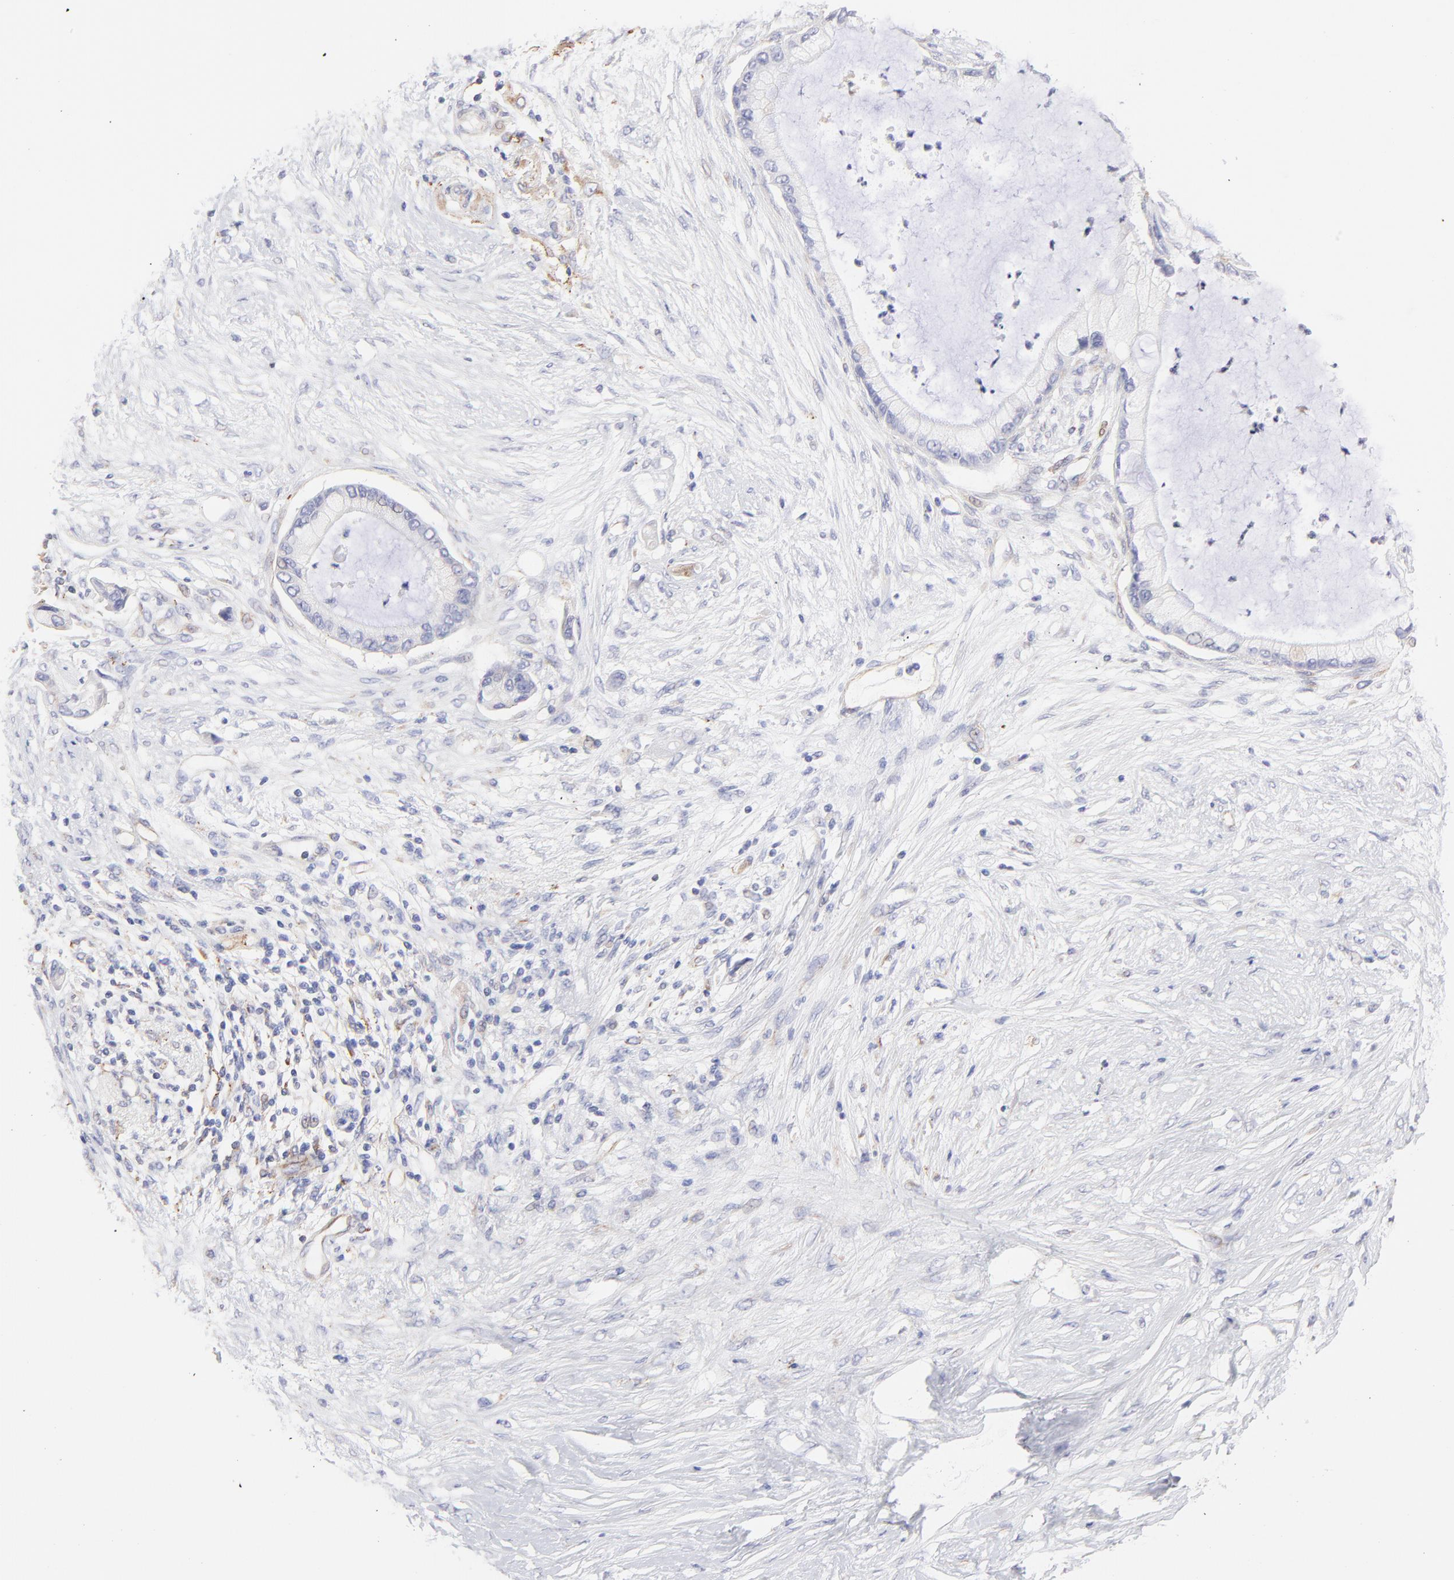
{"staining": {"intensity": "weak", "quantity": ">75%", "location": "cytoplasmic/membranous"}, "tissue": "pancreatic cancer", "cell_type": "Tumor cells", "image_type": "cancer", "snomed": [{"axis": "morphology", "description": "Adenocarcinoma, NOS"}, {"axis": "topography", "description": "Pancreas"}], "caption": "Pancreatic adenocarcinoma stained with a brown dye exhibits weak cytoplasmic/membranous positive positivity in about >75% of tumor cells.", "gene": "COX8C", "patient": {"sex": "female", "age": 59}}